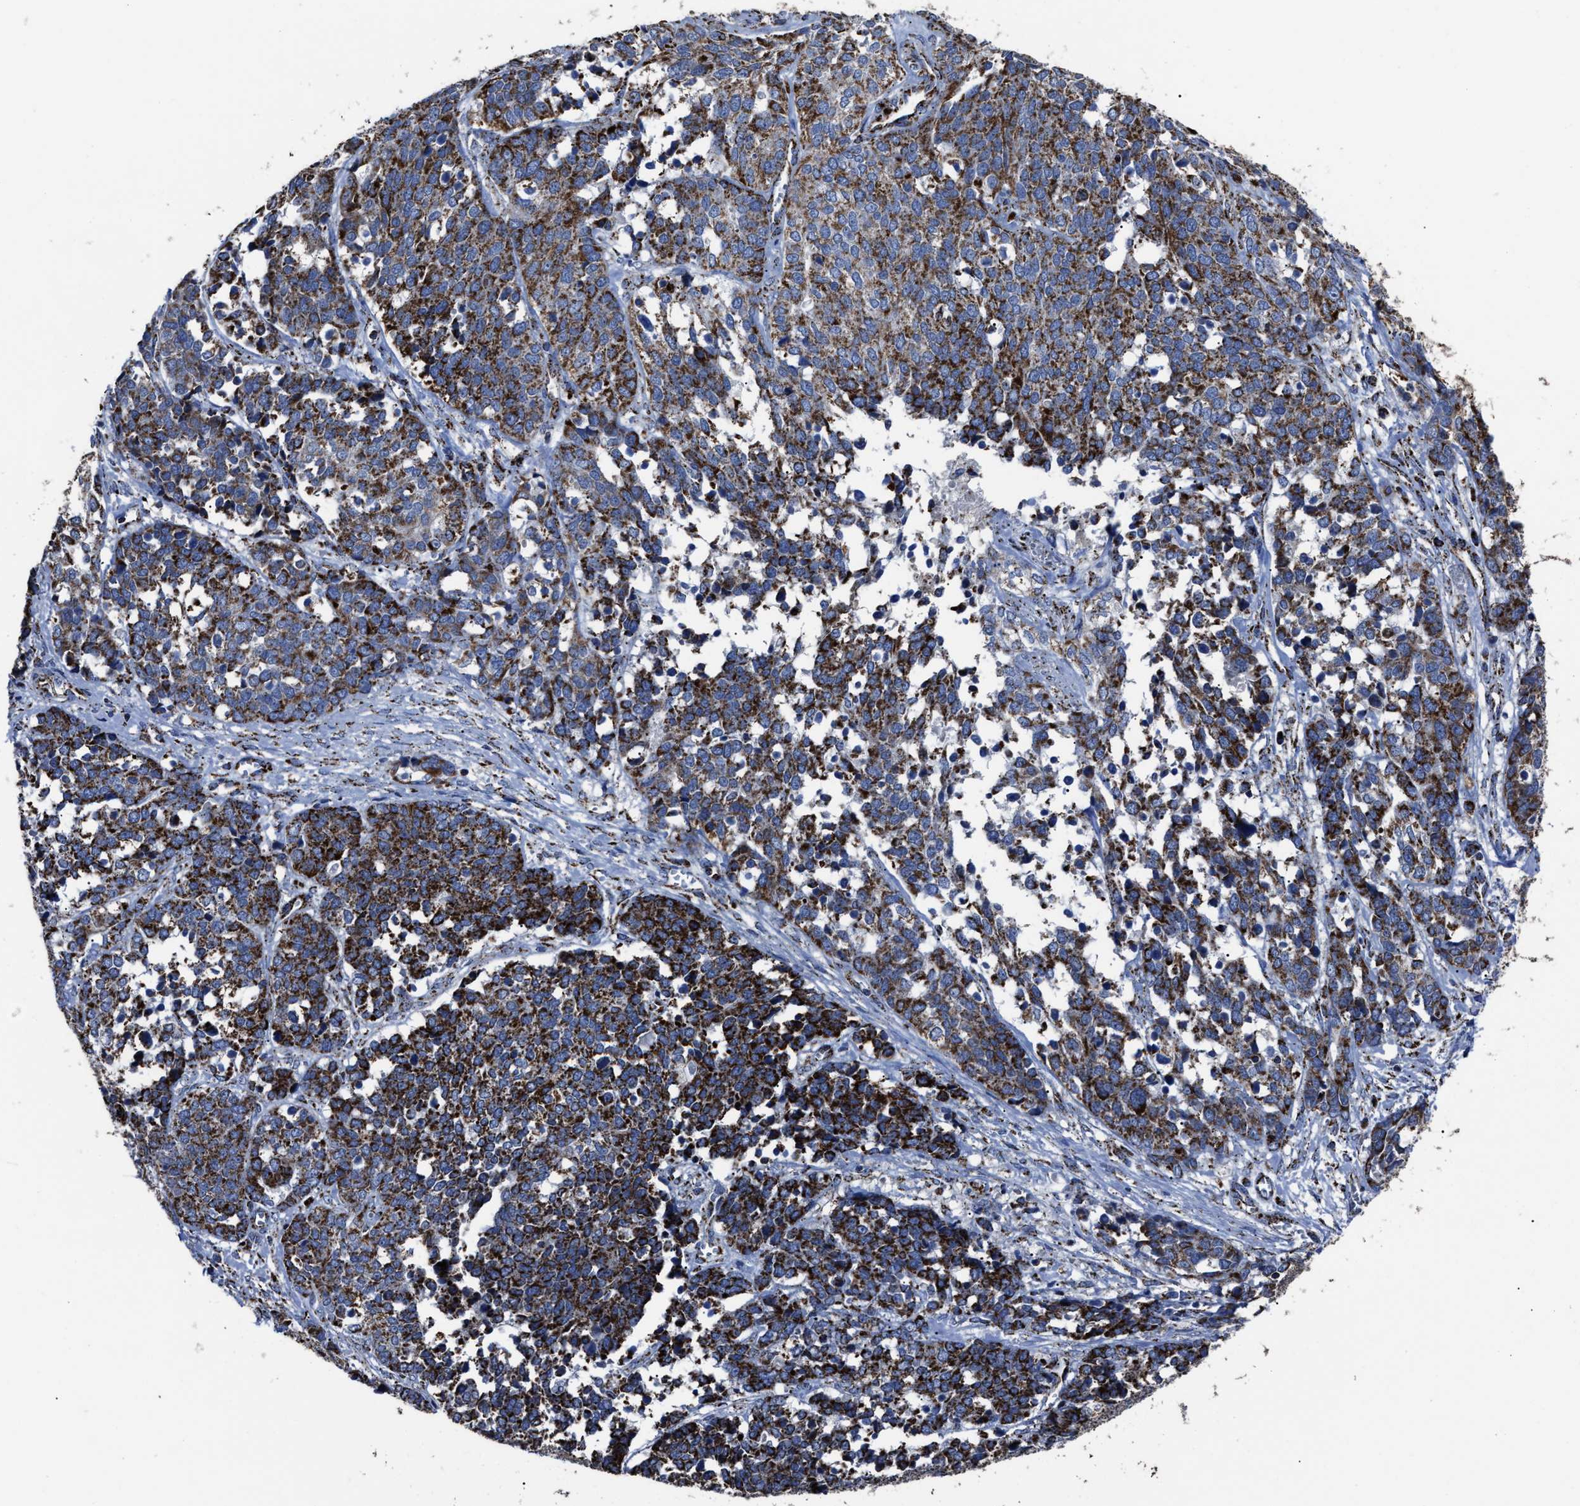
{"staining": {"intensity": "strong", "quantity": ">75%", "location": "cytoplasmic/membranous"}, "tissue": "ovarian cancer", "cell_type": "Tumor cells", "image_type": "cancer", "snomed": [{"axis": "morphology", "description": "Cystadenocarcinoma, serous, NOS"}, {"axis": "topography", "description": "Ovary"}], "caption": "Protein expression analysis of ovarian serous cystadenocarcinoma shows strong cytoplasmic/membranous staining in about >75% of tumor cells.", "gene": "NDUFV3", "patient": {"sex": "female", "age": 44}}